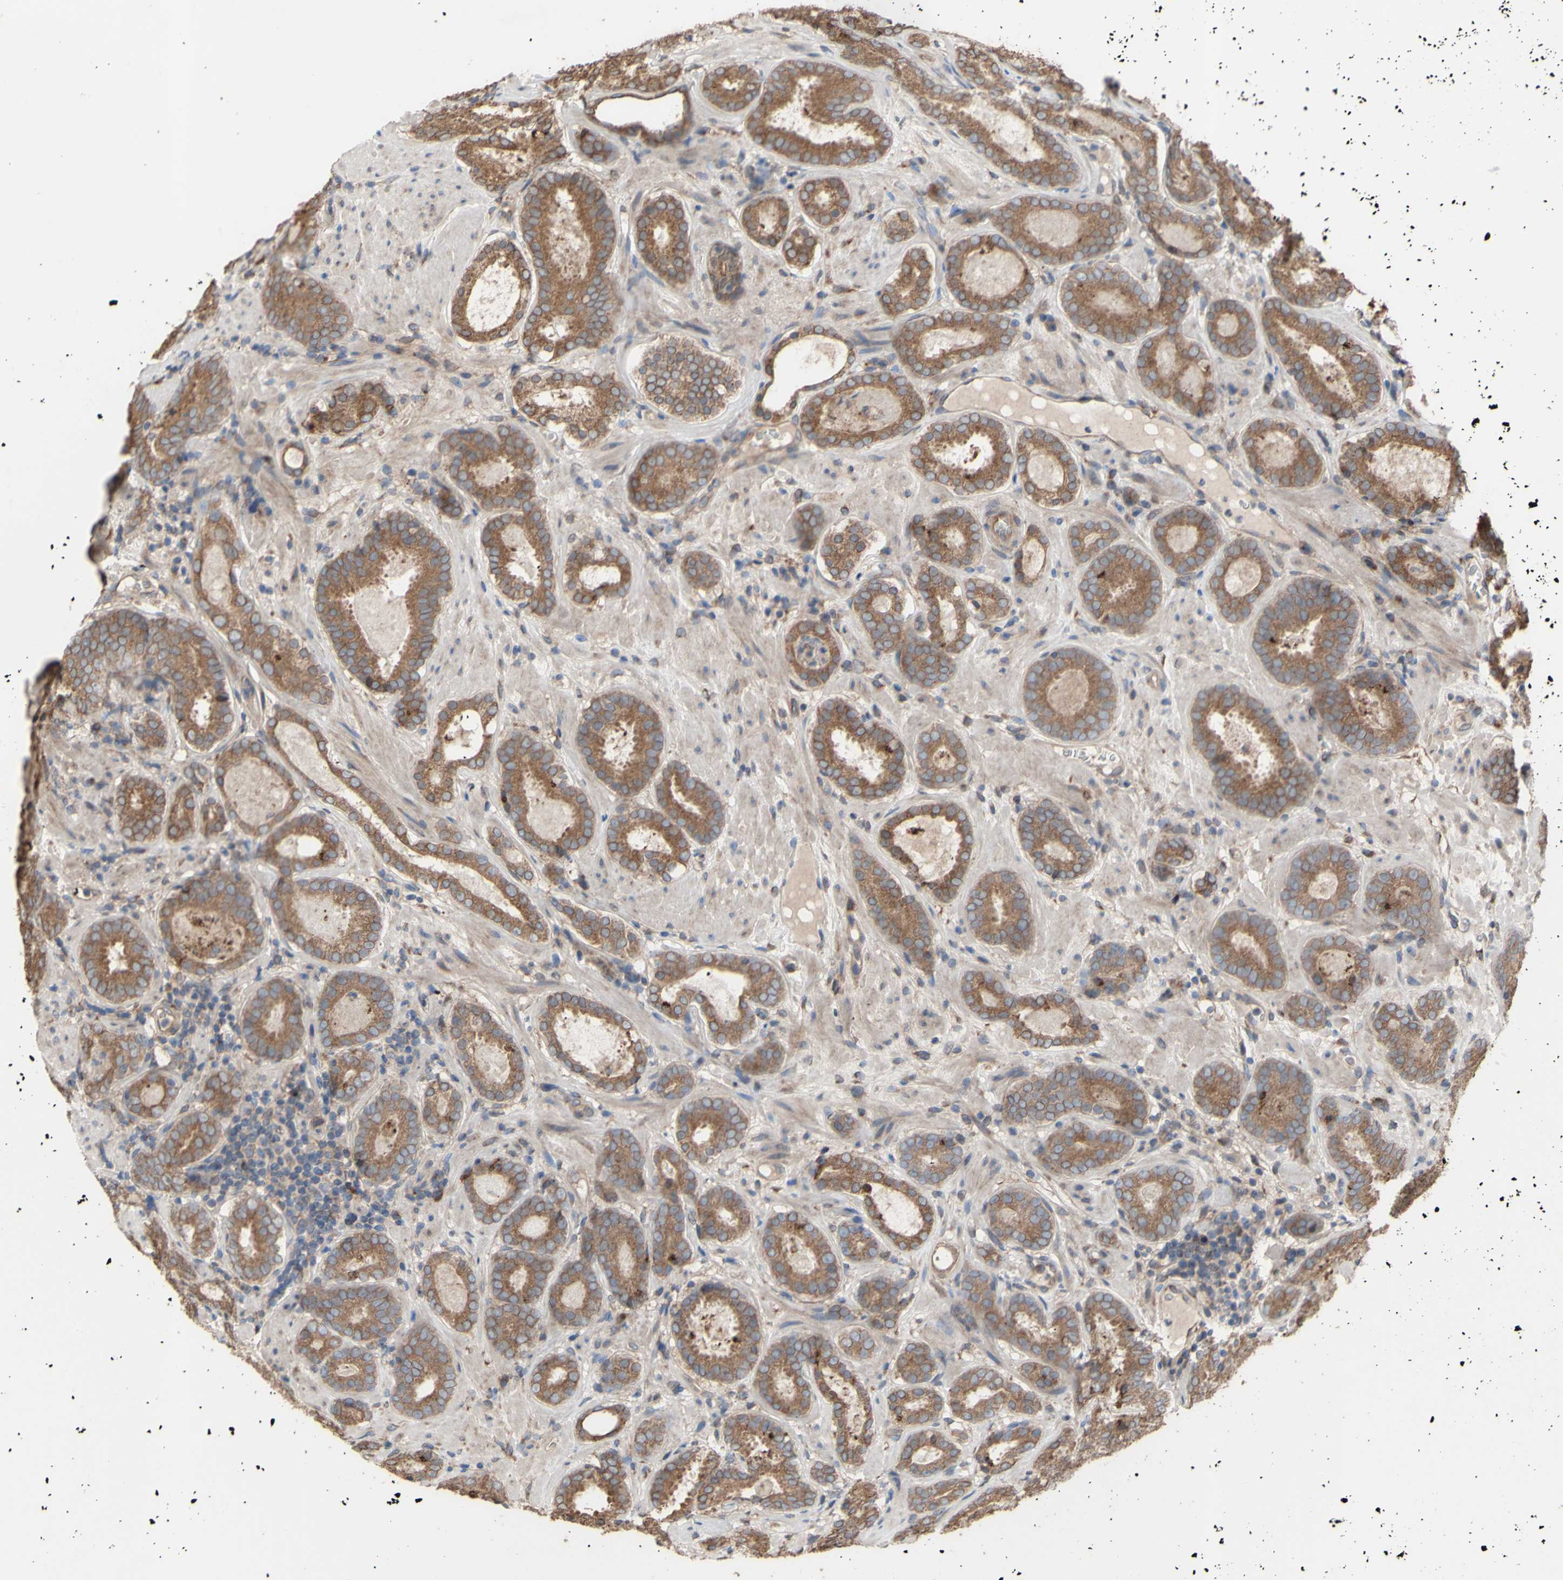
{"staining": {"intensity": "moderate", "quantity": ">75%", "location": "cytoplasmic/membranous"}, "tissue": "prostate cancer", "cell_type": "Tumor cells", "image_type": "cancer", "snomed": [{"axis": "morphology", "description": "Adenocarcinoma, Low grade"}, {"axis": "topography", "description": "Prostate"}], "caption": "IHC photomicrograph of neoplastic tissue: prostate cancer (adenocarcinoma (low-grade)) stained using IHC reveals medium levels of moderate protein expression localized specifically in the cytoplasmic/membranous of tumor cells, appearing as a cytoplasmic/membranous brown color.", "gene": "NECTIN3", "patient": {"sex": "male", "age": 69}}